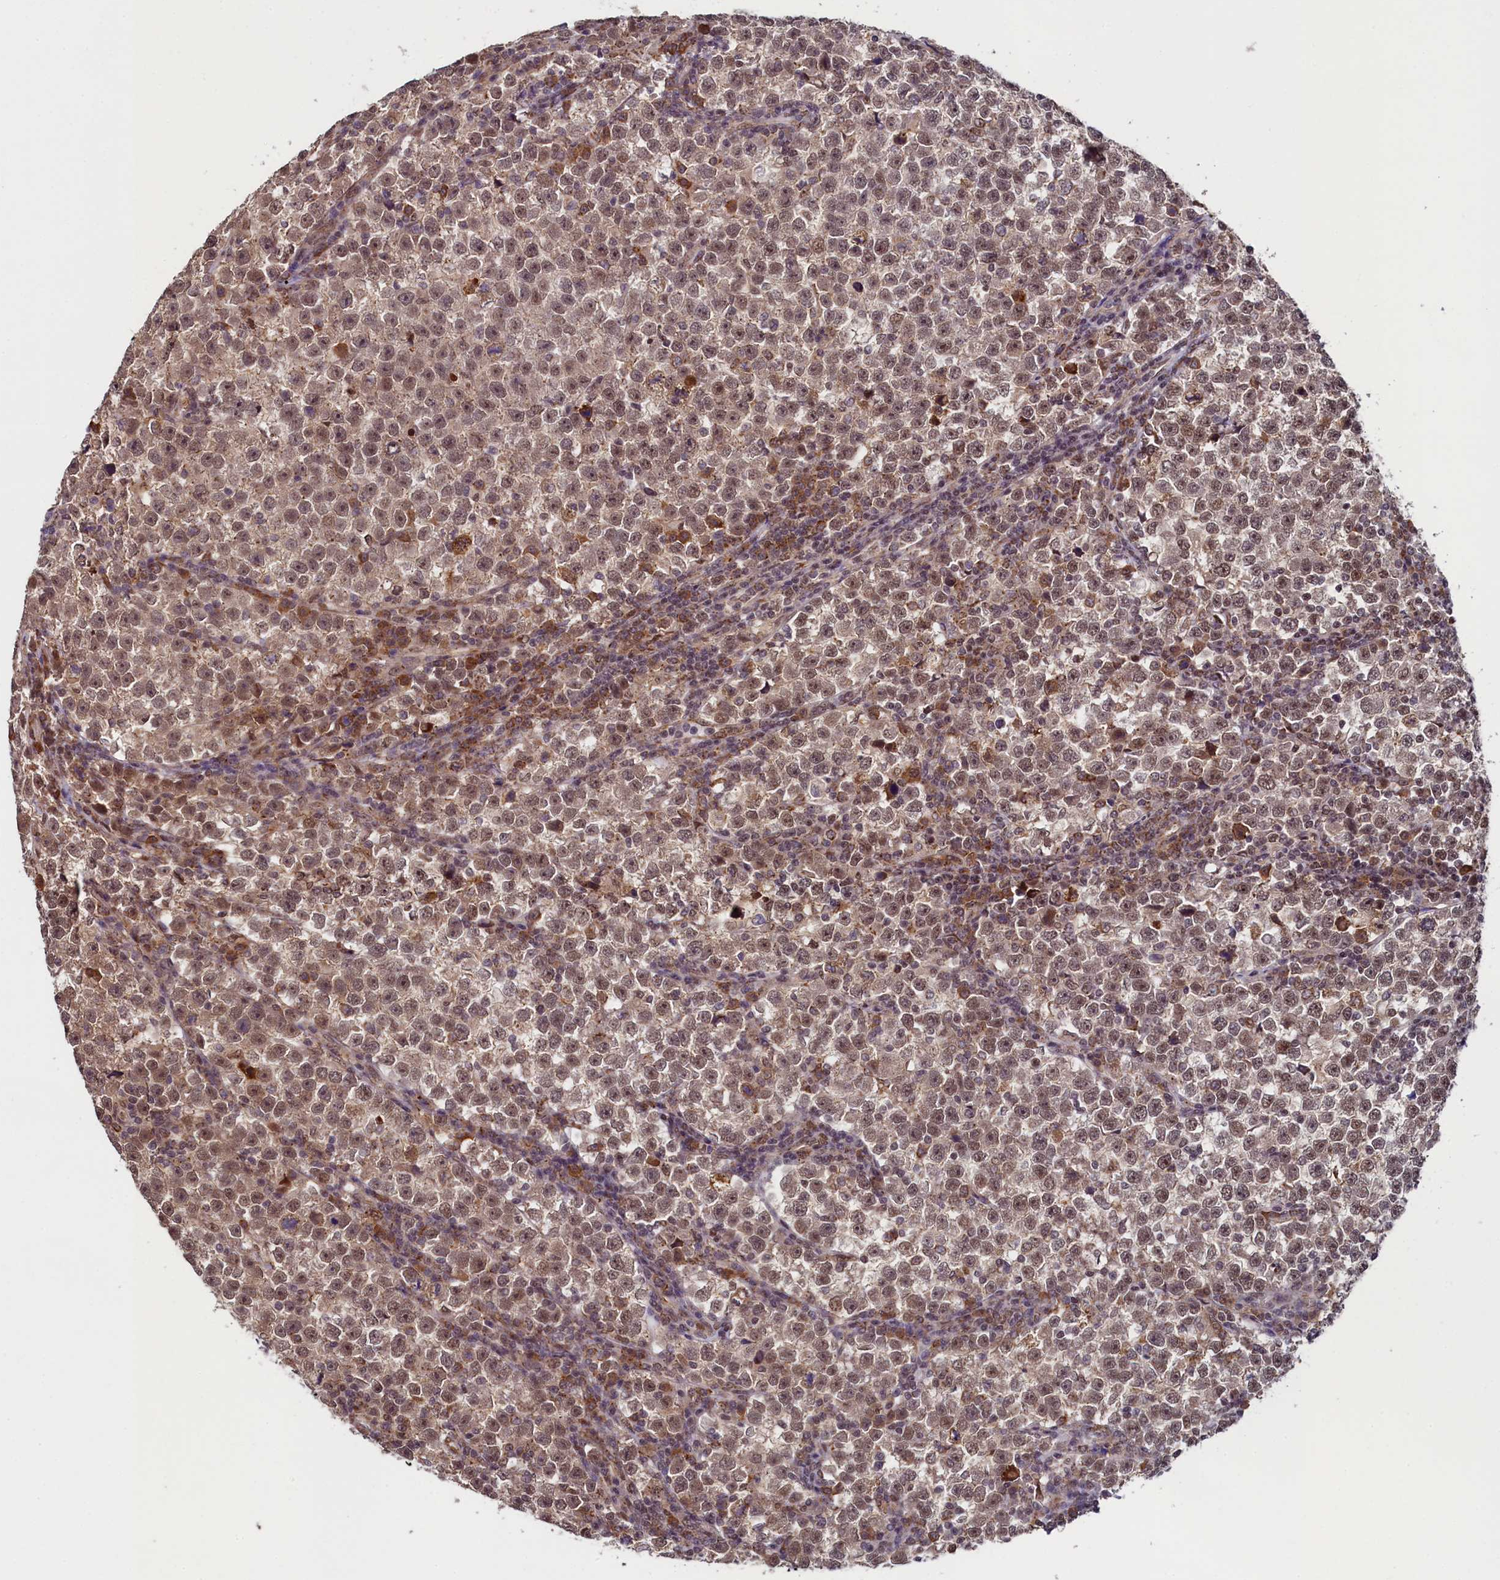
{"staining": {"intensity": "moderate", "quantity": ">75%", "location": "cytoplasmic/membranous,nuclear"}, "tissue": "testis cancer", "cell_type": "Tumor cells", "image_type": "cancer", "snomed": [{"axis": "morphology", "description": "Normal tissue, NOS"}, {"axis": "morphology", "description": "Seminoma, NOS"}, {"axis": "topography", "description": "Testis"}], "caption": "IHC image of neoplastic tissue: testis cancer stained using IHC exhibits medium levels of moderate protein expression localized specifically in the cytoplasmic/membranous and nuclear of tumor cells, appearing as a cytoplasmic/membranous and nuclear brown color.", "gene": "LEO1", "patient": {"sex": "male", "age": 43}}